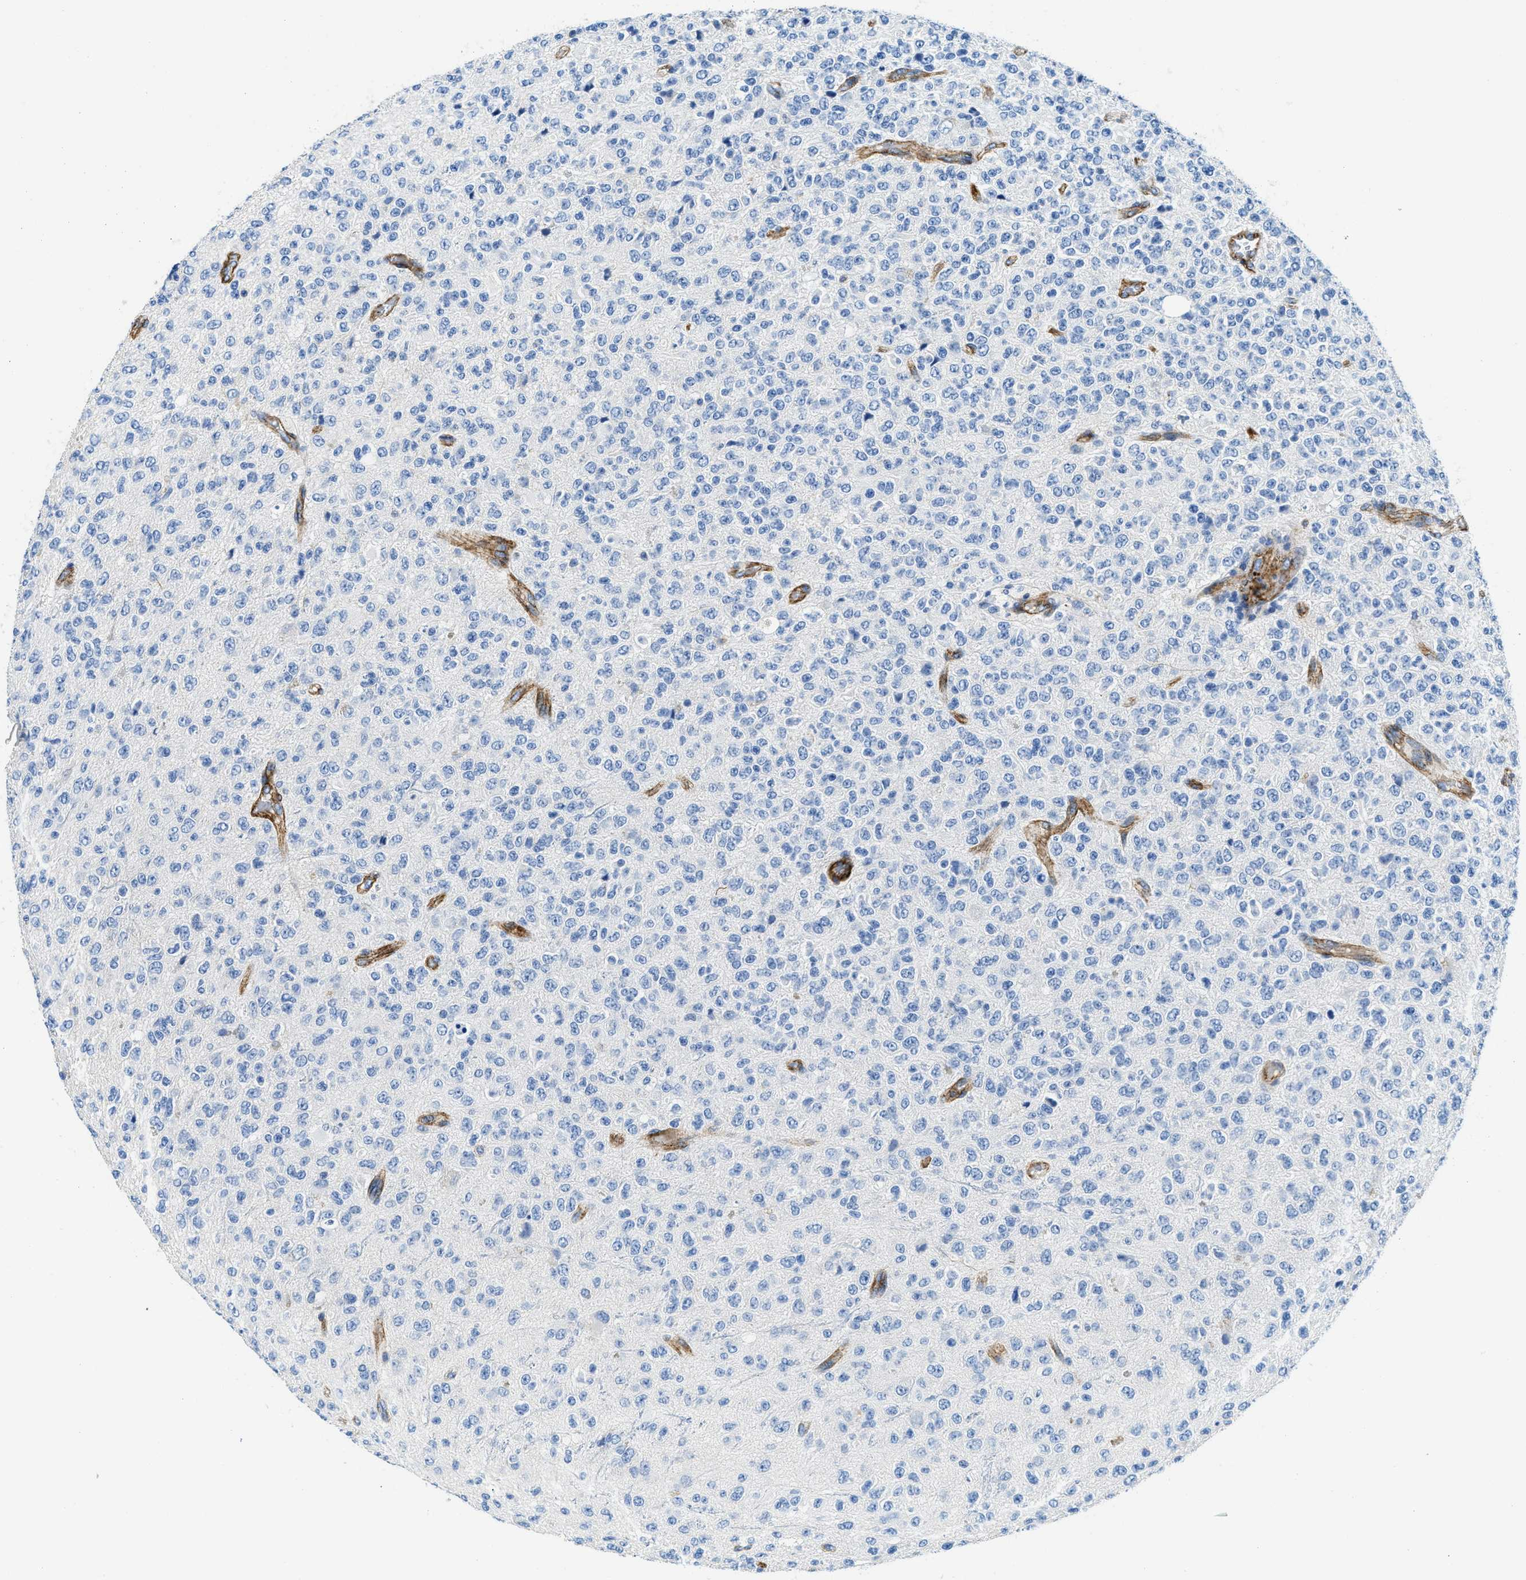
{"staining": {"intensity": "negative", "quantity": "none", "location": "none"}, "tissue": "glioma", "cell_type": "Tumor cells", "image_type": "cancer", "snomed": [{"axis": "morphology", "description": "Glioma, malignant, High grade"}, {"axis": "topography", "description": "pancreas cauda"}], "caption": "A histopathology image of human glioma is negative for staining in tumor cells.", "gene": "CUTA", "patient": {"sex": "male", "age": 60}}